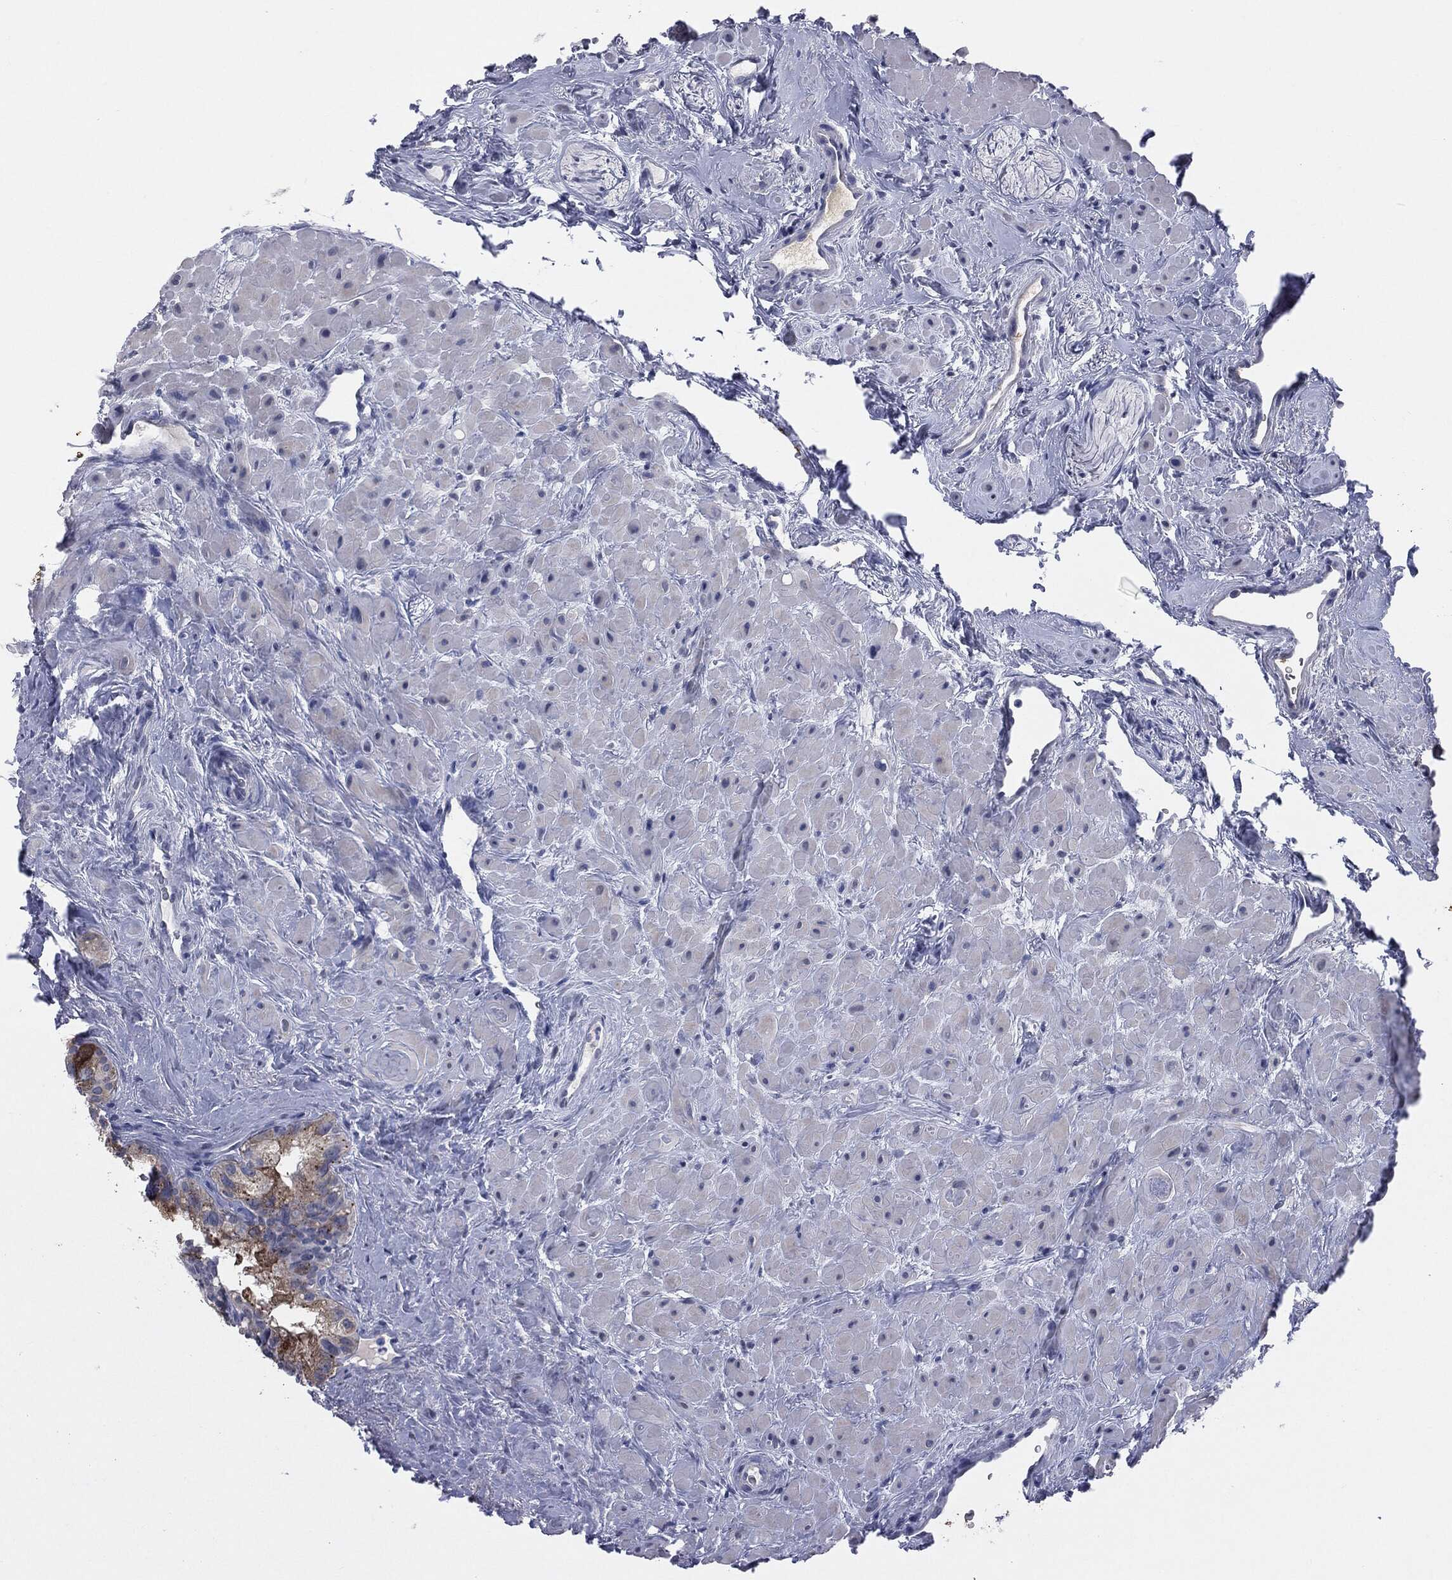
{"staining": {"intensity": "moderate", "quantity": "<25%", "location": "cytoplasmic/membranous"}, "tissue": "seminal vesicle", "cell_type": "Glandular cells", "image_type": "normal", "snomed": [{"axis": "morphology", "description": "Normal tissue, NOS"}, {"axis": "topography", "description": "Seminal veicle"}], "caption": "Protein staining of unremarkable seminal vesicle displays moderate cytoplasmic/membranous positivity in about <25% of glandular cells.", "gene": "DMKN", "patient": {"sex": "male", "age": 72}}